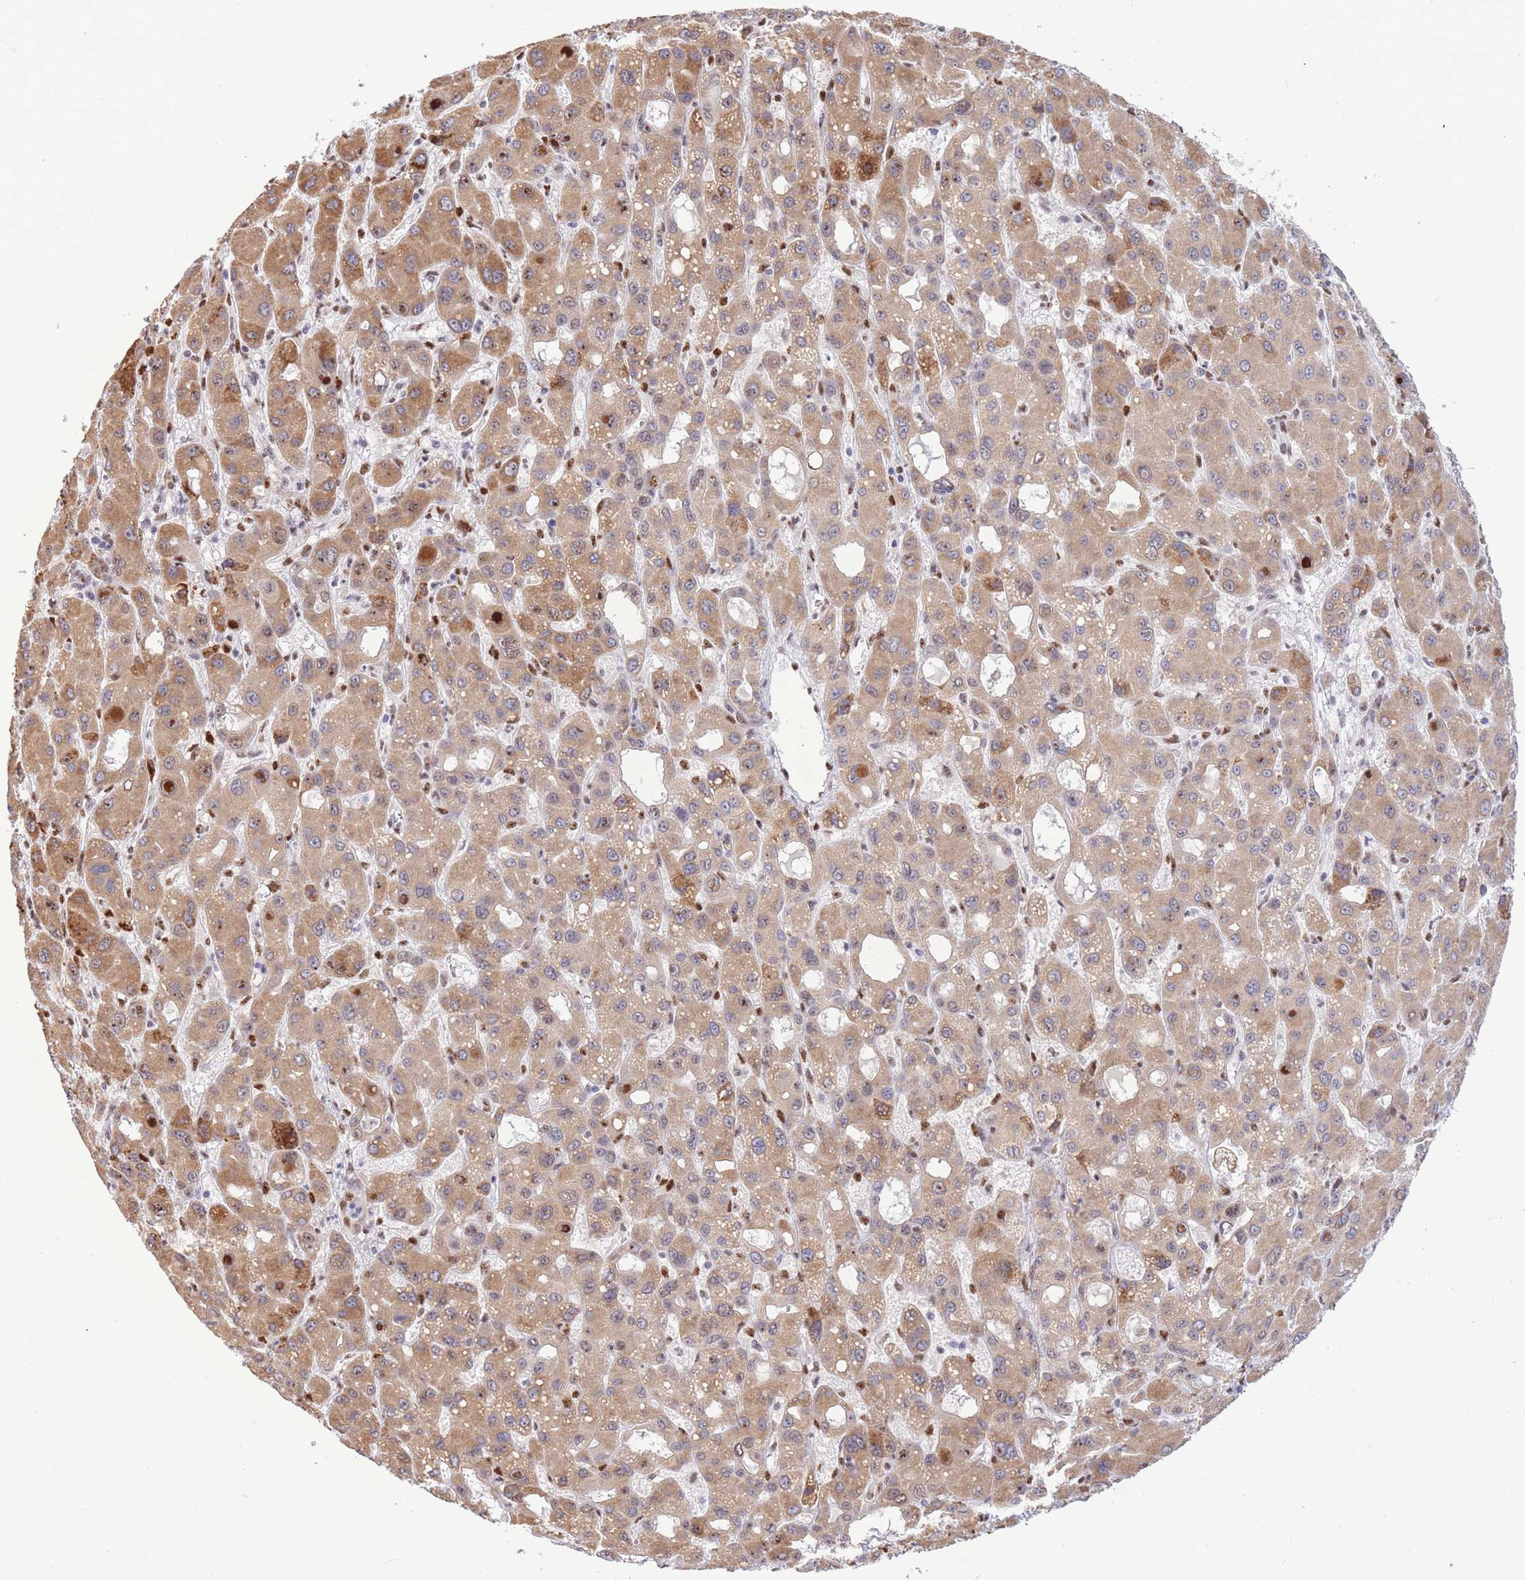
{"staining": {"intensity": "moderate", "quantity": ">75%", "location": "cytoplasmic/membranous,nuclear"}, "tissue": "liver cancer", "cell_type": "Tumor cells", "image_type": "cancer", "snomed": [{"axis": "morphology", "description": "Carcinoma, Hepatocellular, NOS"}, {"axis": "topography", "description": "Liver"}], "caption": "Brown immunohistochemical staining in liver hepatocellular carcinoma shows moderate cytoplasmic/membranous and nuclear staining in approximately >75% of tumor cells. The protein of interest is shown in brown color, while the nuclei are stained blue.", "gene": "FAM153A", "patient": {"sex": "male", "age": 55}}